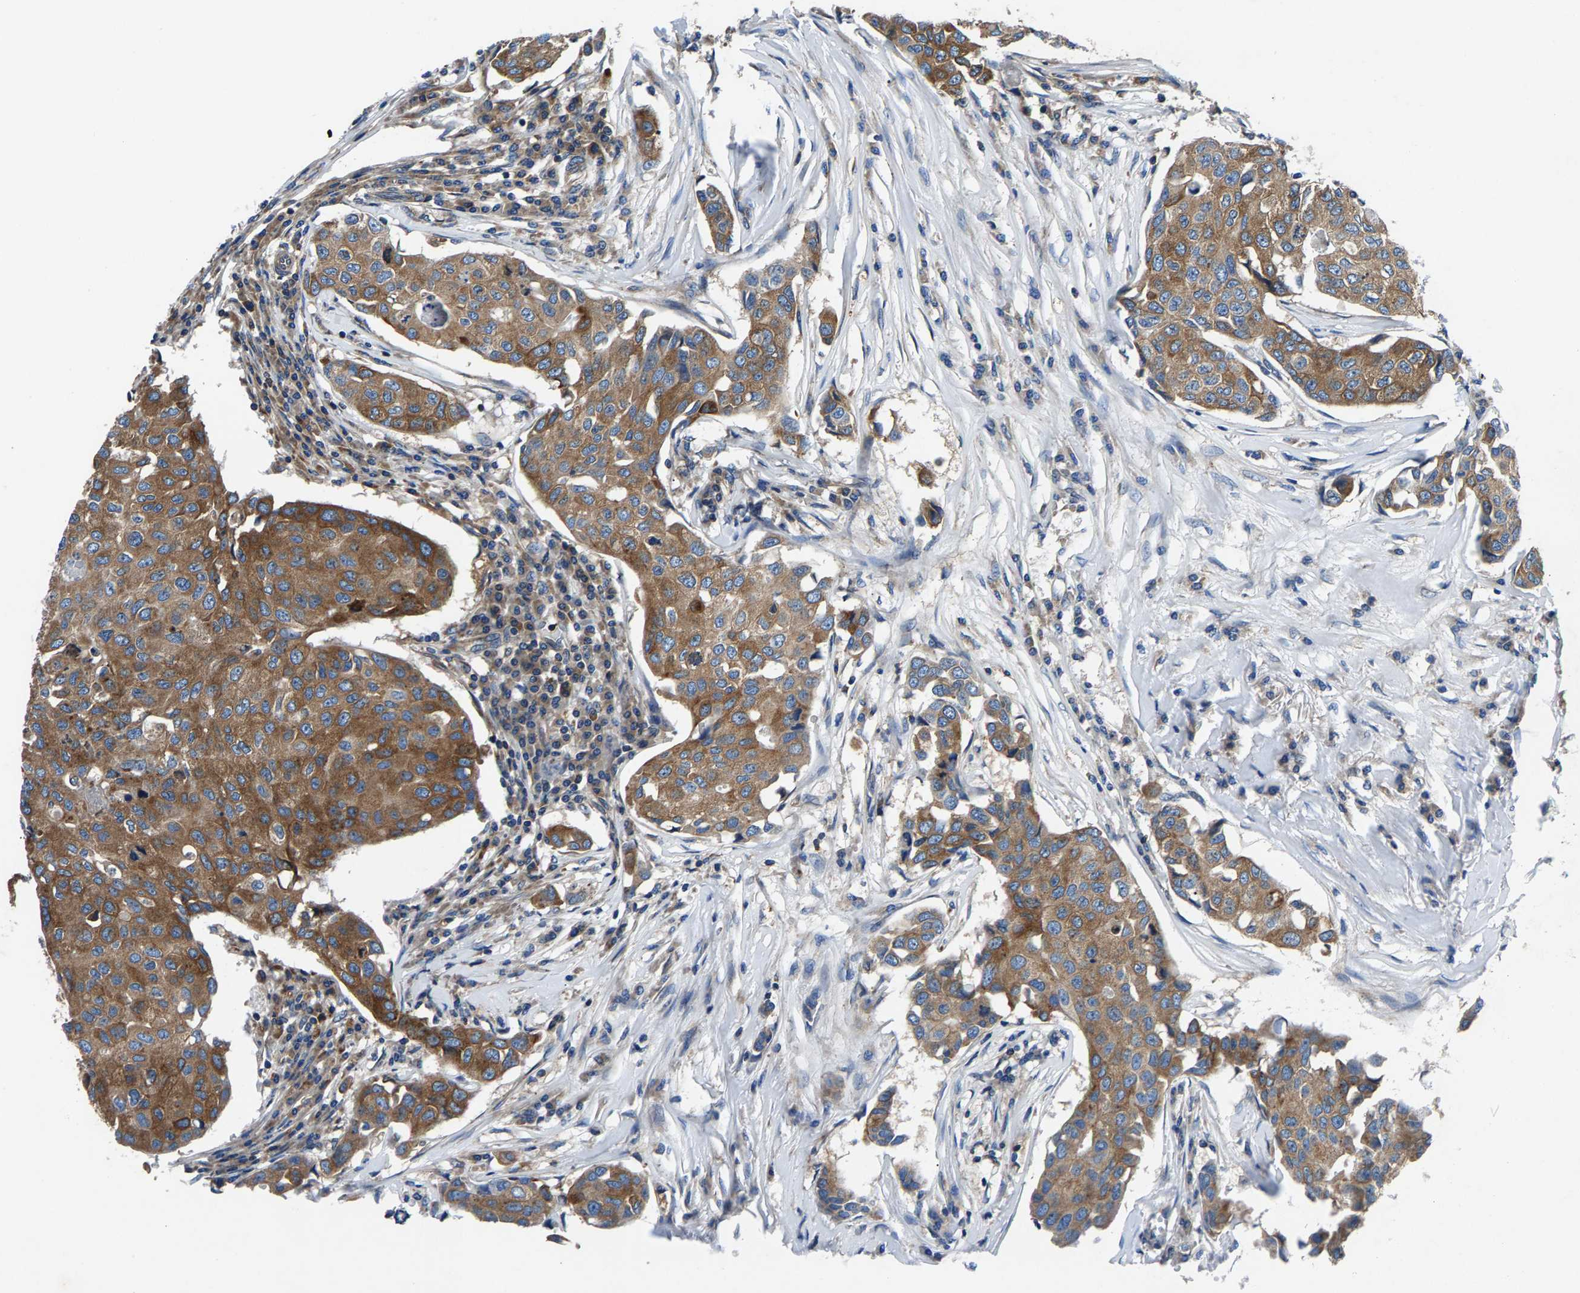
{"staining": {"intensity": "moderate", "quantity": ">75%", "location": "cytoplasmic/membranous"}, "tissue": "breast cancer", "cell_type": "Tumor cells", "image_type": "cancer", "snomed": [{"axis": "morphology", "description": "Duct carcinoma"}, {"axis": "topography", "description": "Breast"}], "caption": "Moderate cytoplasmic/membranous positivity is appreciated in about >75% of tumor cells in breast intraductal carcinoma.", "gene": "LPCAT1", "patient": {"sex": "female", "age": 80}}